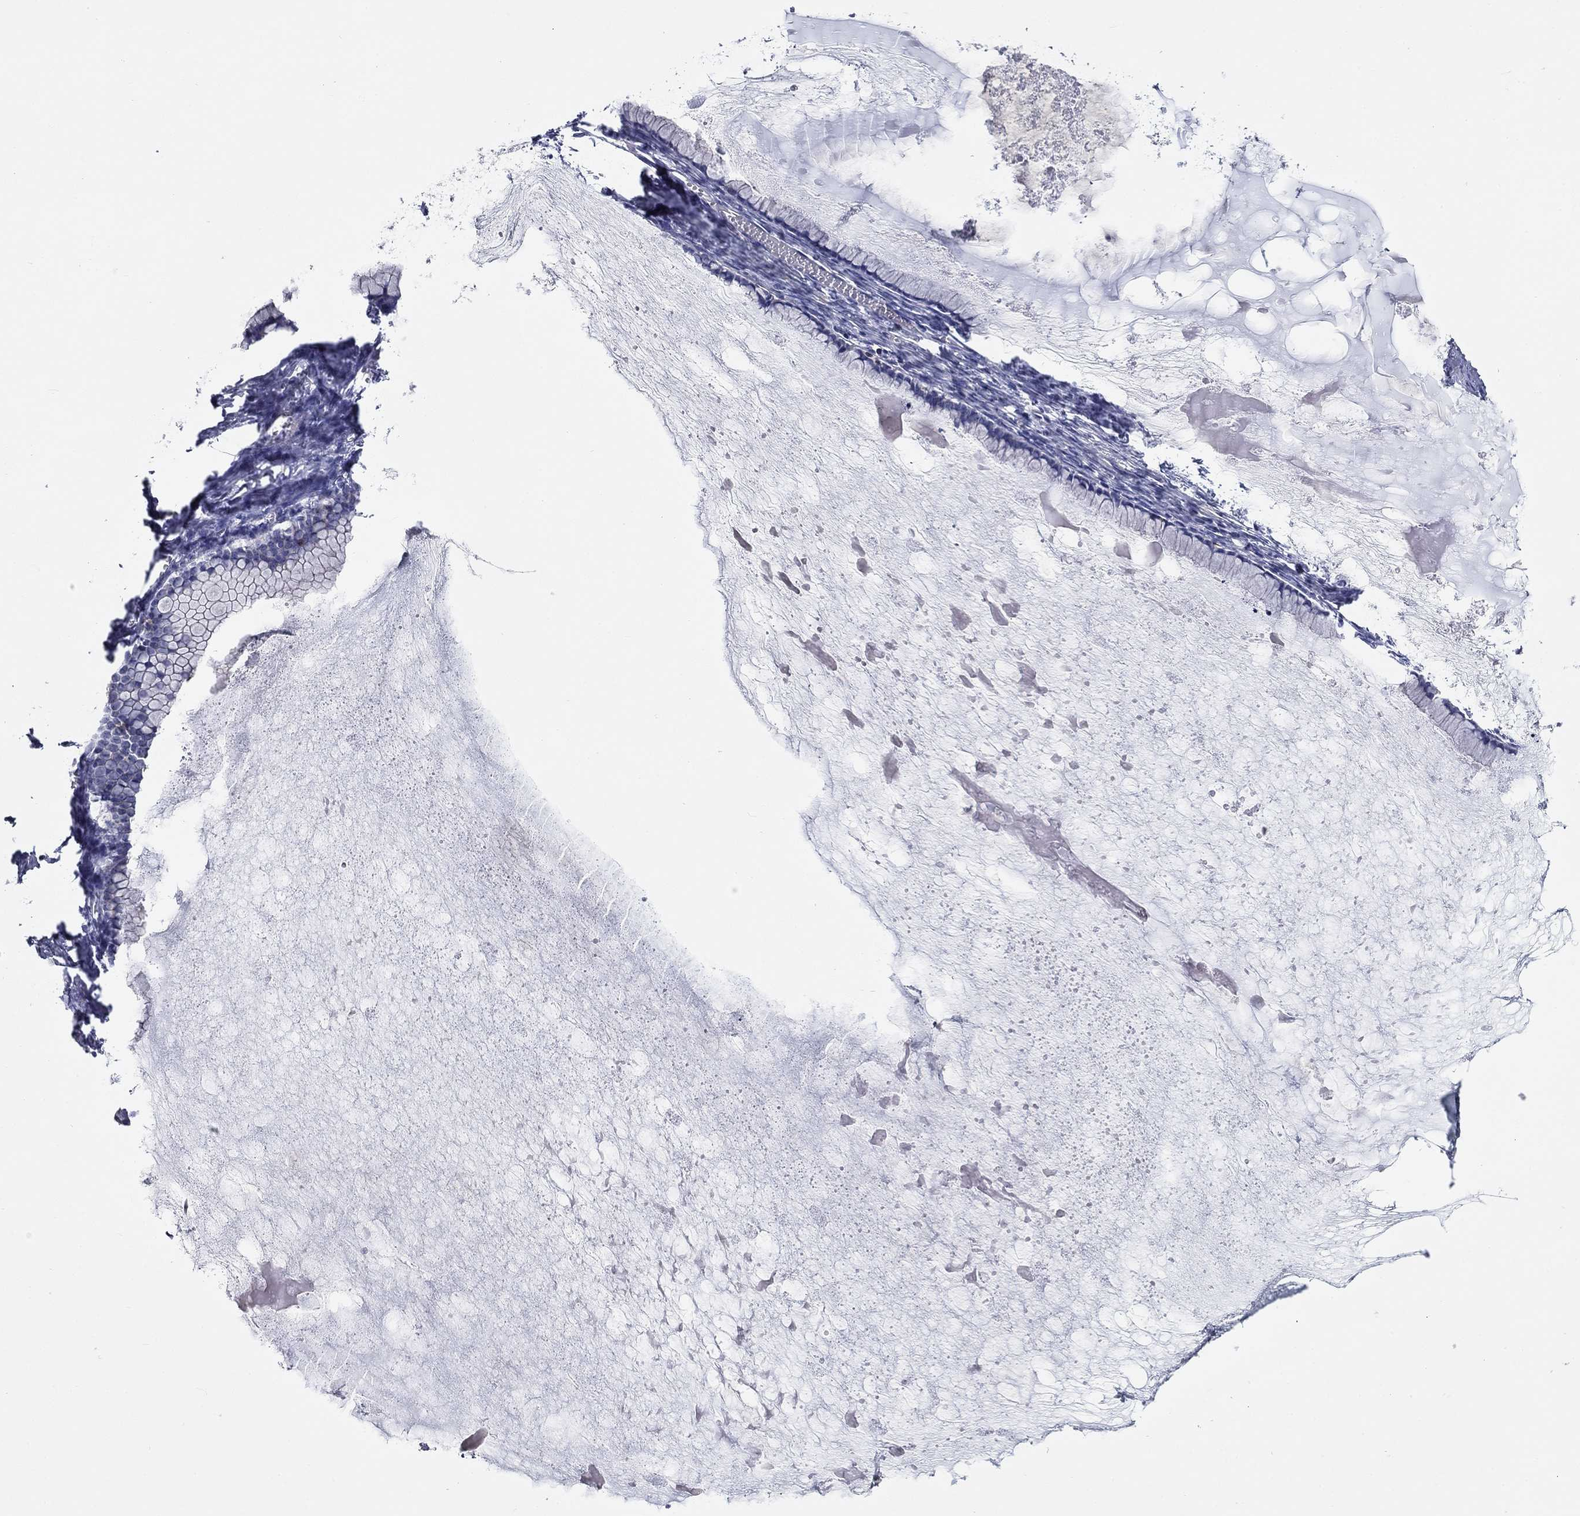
{"staining": {"intensity": "negative", "quantity": "none", "location": "none"}, "tissue": "ovarian cancer", "cell_type": "Tumor cells", "image_type": "cancer", "snomed": [{"axis": "morphology", "description": "Cystadenocarcinoma, mucinous, NOS"}, {"axis": "topography", "description": "Ovary"}], "caption": "Tumor cells are negative for protein expression in human ovarian cancer (mucinous cystadenocarcinoma). (Stains: DAB (3,3'-diaminobenzidine) immunohistochemistry (IHC) with hematoxylin counter stain, Microscopy: brightfield microscopy at high magnification).", "gene": "SIT1", "patient": {"sex": "female", "age": 41}}